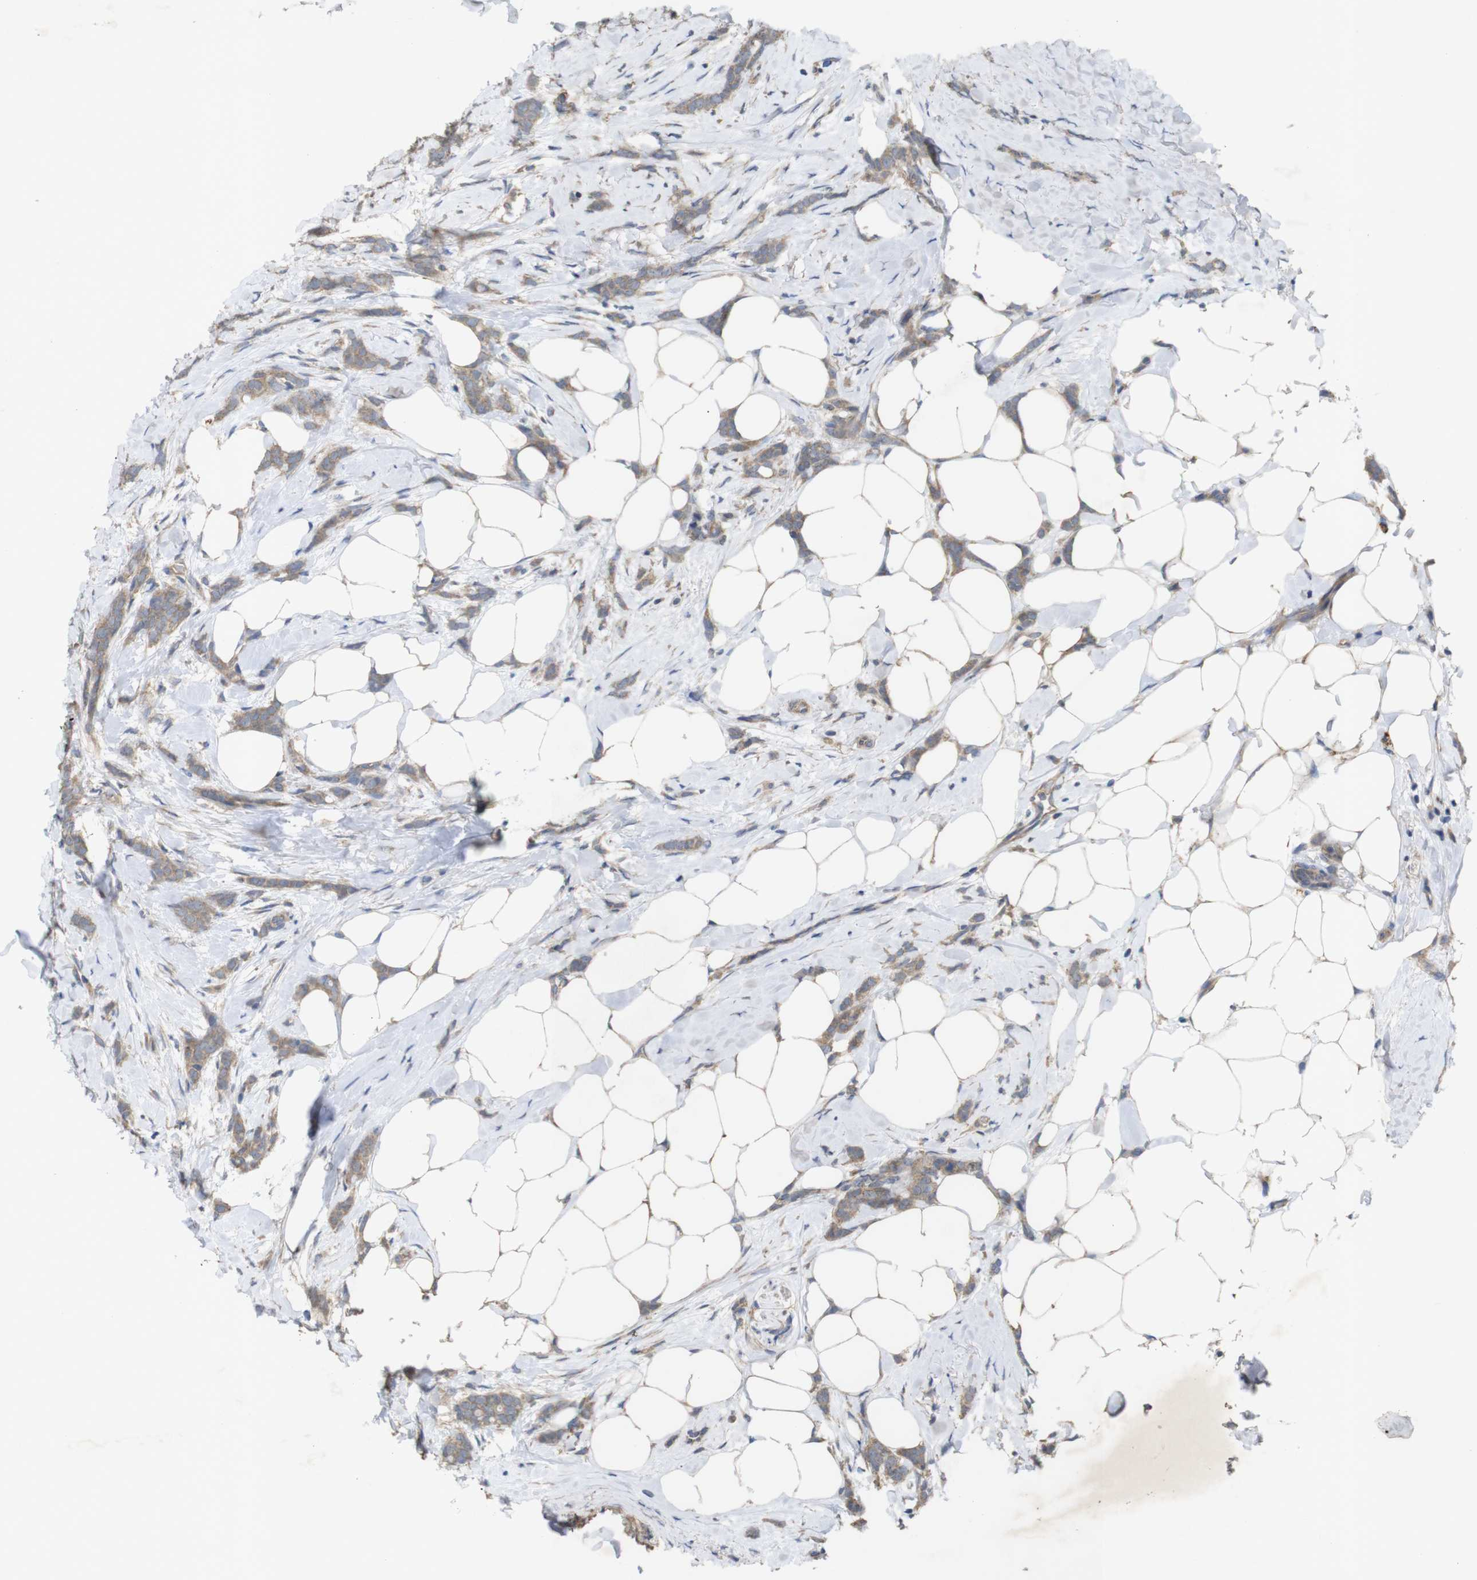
{"staining": {"intensity": "weak", "quantity": ">75%", "location": "cytoplasmic/membranous"}, "tissue": "breast cancer", "cell_type": "Tumor cells", "image_type": "cancer", "snomed": [{"axis": "morphology", "description": "Lobular carcinoma, in situ"}, {"axis": "morphology", "description": "Lobular carcinoma"}, {"axis": "topography", "description": "Breast"}], "caption": "Protein staining of lobular carcinoma (breast) tissue displays weak cytoplasmic/membranous expression in approximately >75% of tumor cells.", "gene": "KCNS3", "patient": {"sex": "female", "age": 41}}